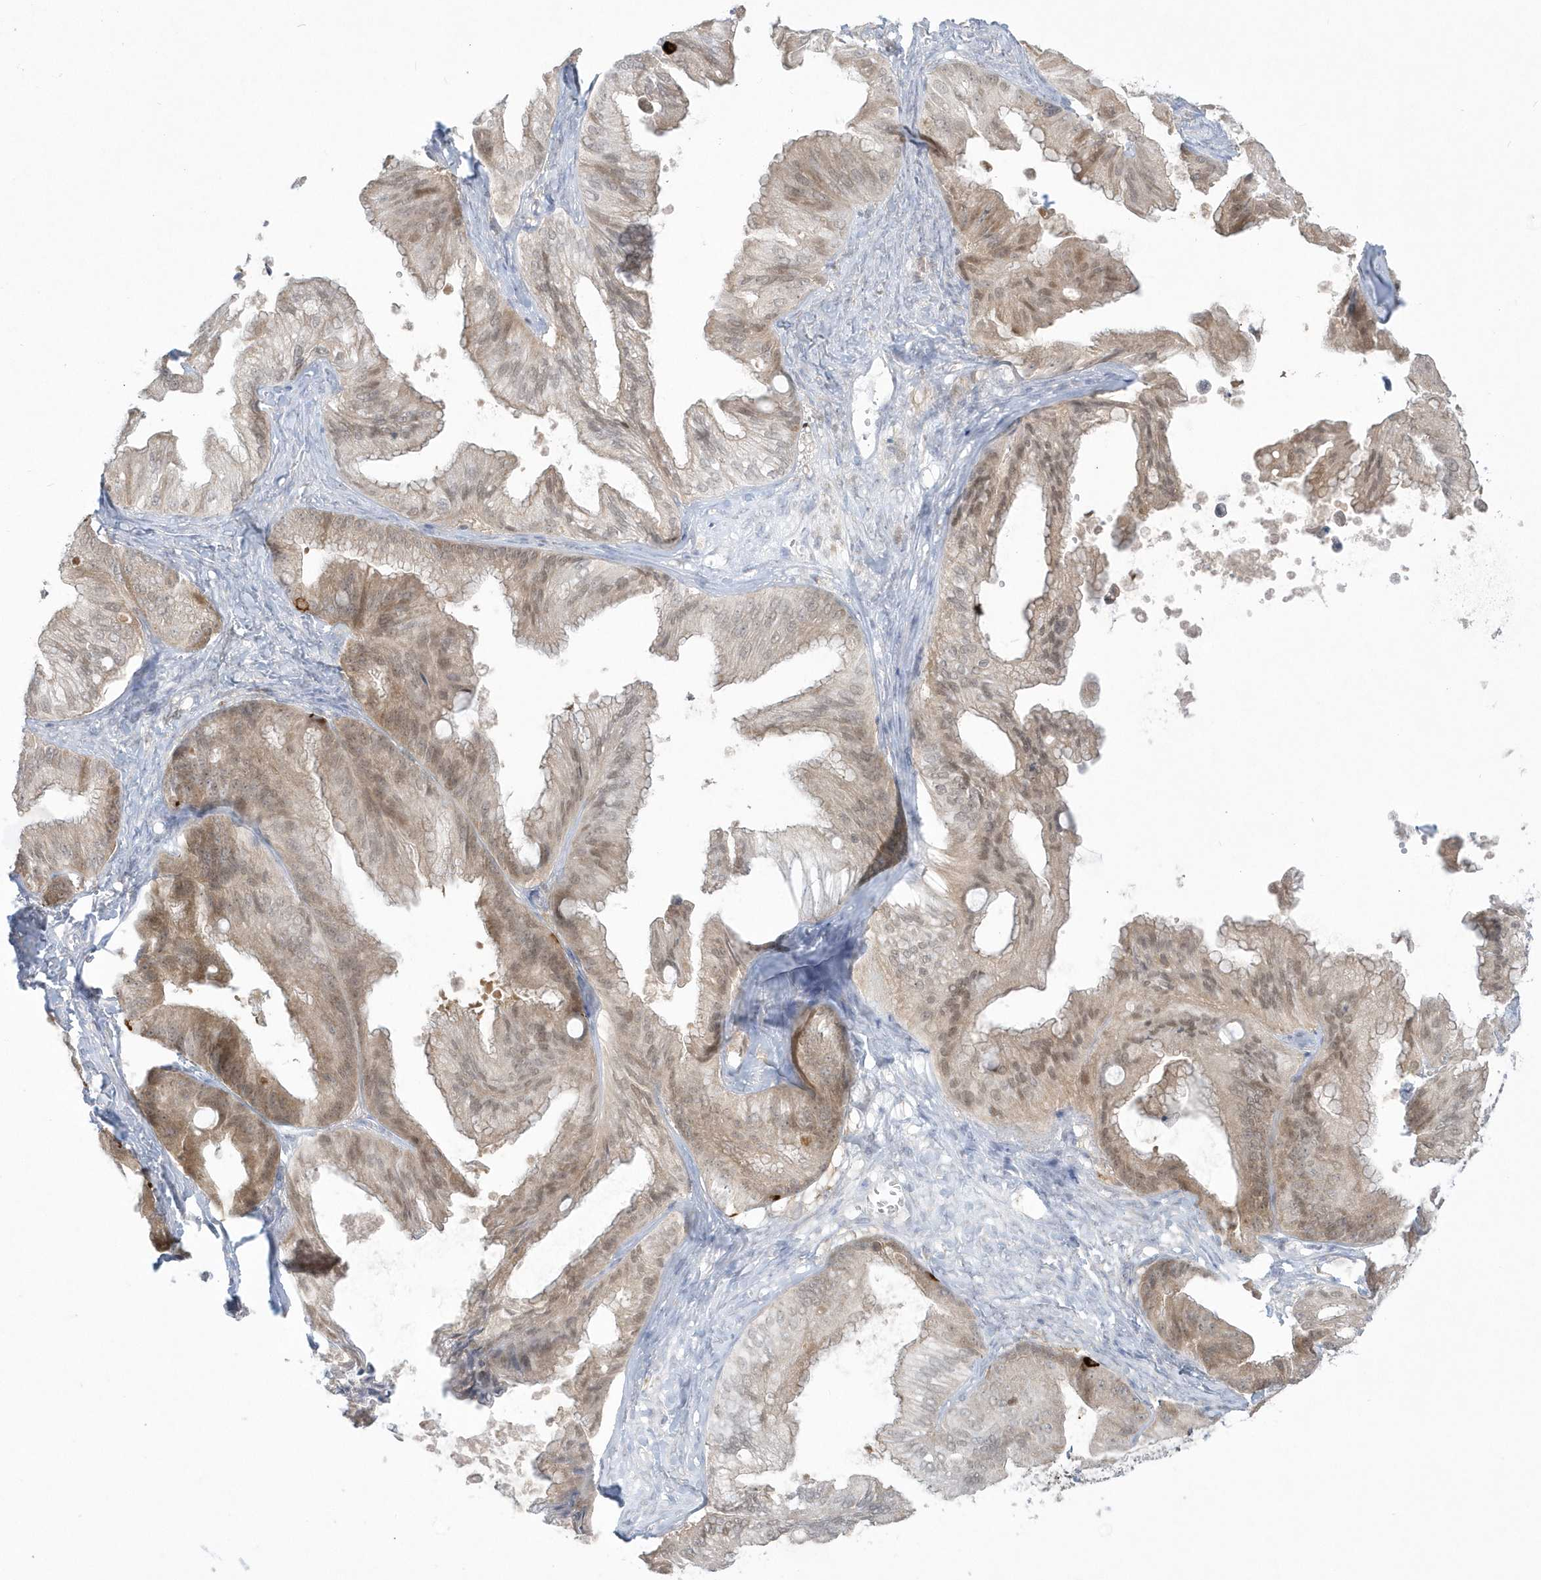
{"staining": {"intensity": "moderate", "quantity": "<25%", "location": "cytoplasmic/membranous,nuclear"}, "tissue": "ovarian cancer", "cell_type": "Tumor cells", "image_type": "cancer", "snomed": [{"axis": "morphology", "description": "Cystadenocarcinoma, mucinous, NOS"}, {"axis": "topography", "description": "Ovary"}], "caption": "Moderate cytoplasmic/membranous and nuclear expression for a protein is seen in about <25% of tumor cells of ovarian mucinous cystadenocarcinoma using immunohistochemistry (IHC).", "gene": "PCBD1", "patient": {"sex": "female", "age": 71}}